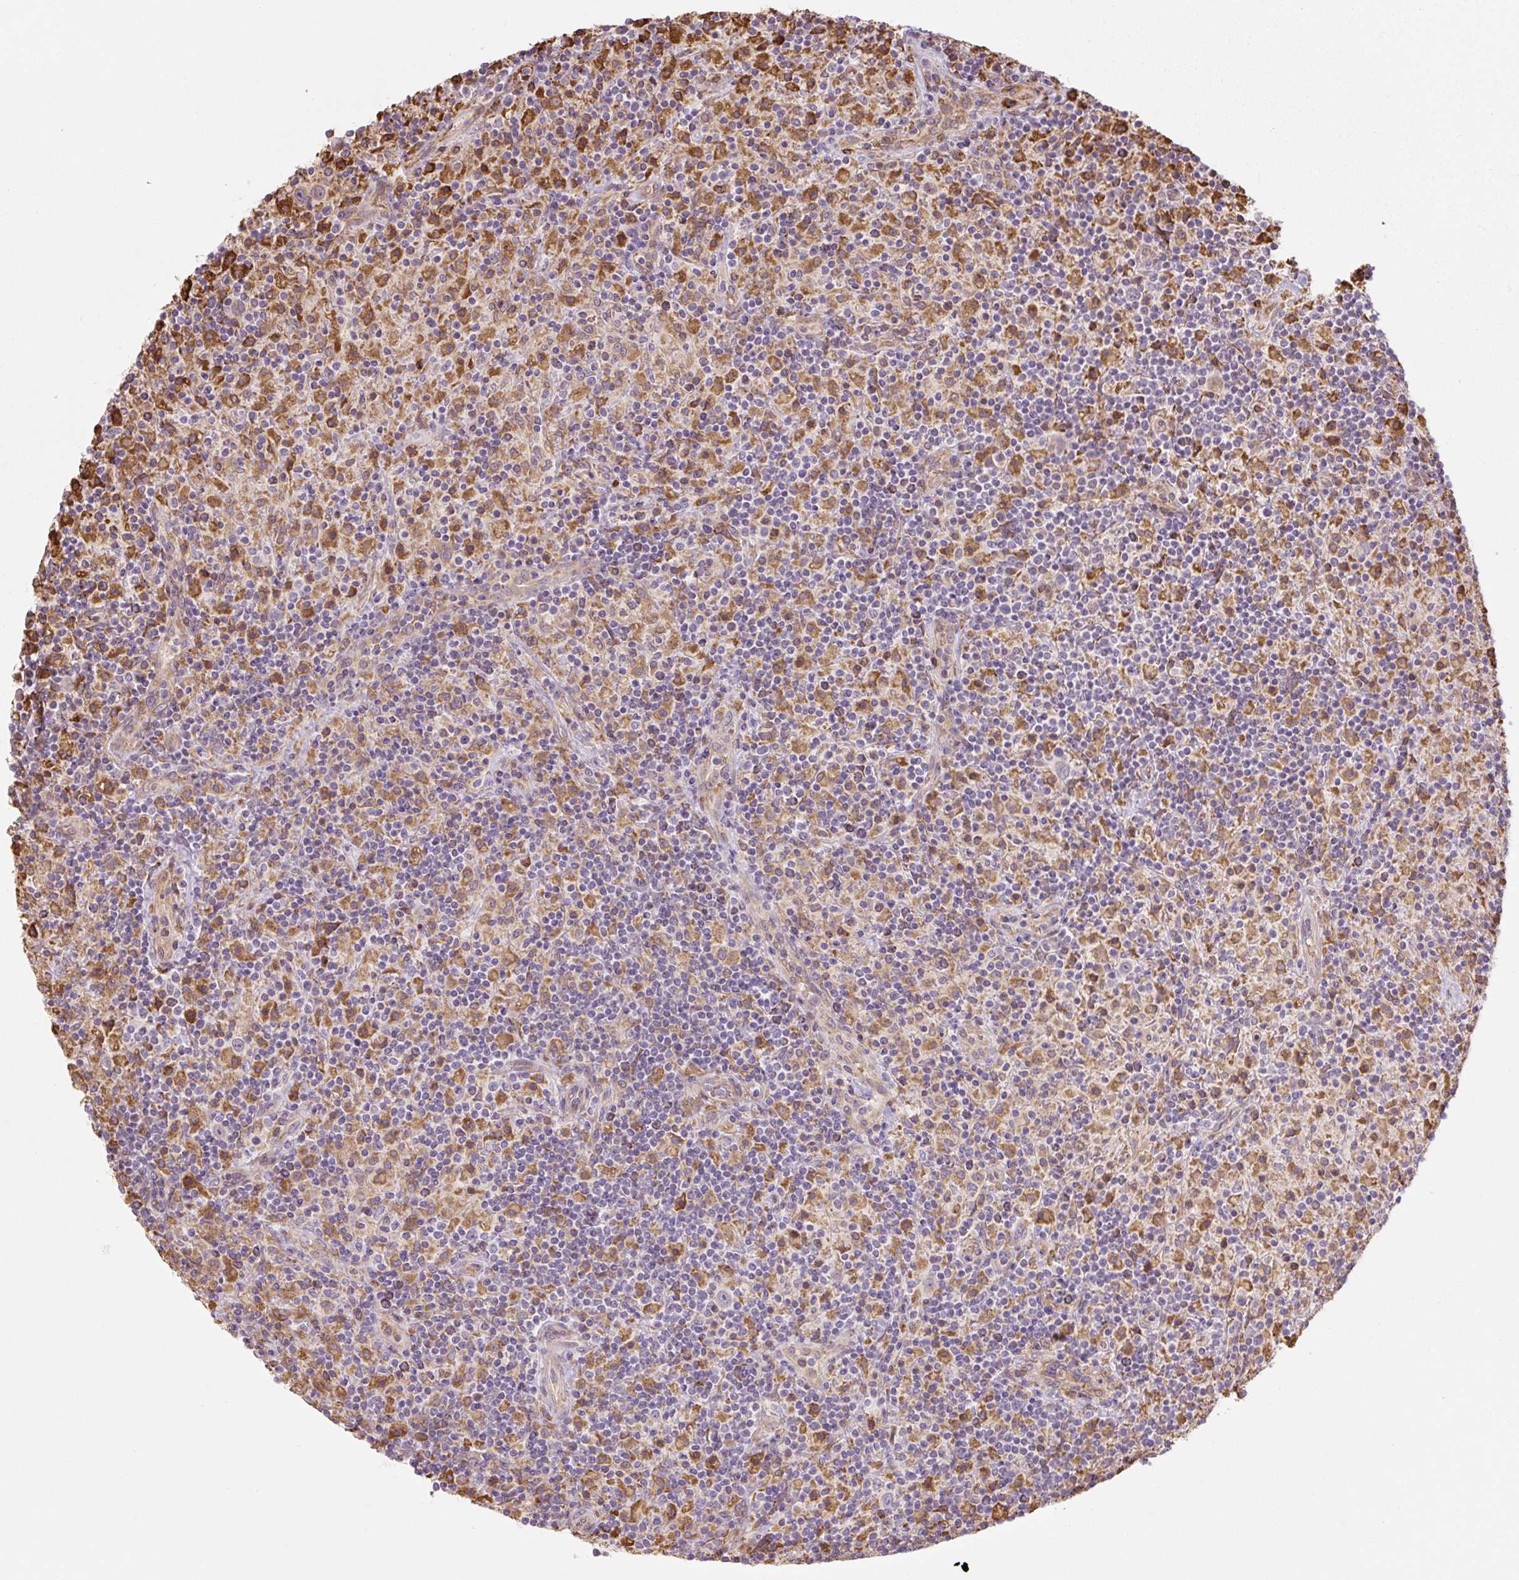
{"staining": {"intensity": "moderate", "quantity": "<25%", "location": "cytoplasmic/membranous"}, "tissue": "lymphoma", "cell_type": "Tumor cells", "image_type": "cancer", "snomed": [{"axis": "morphology", "description": "Hodgkin's disease, NOS"}, {"axis": "topography", "description": "Lymph node"}], "caption": "Moderate cytoplasmic/membranous positivity is seen in about <25% of tumor cells in Hodgkin's disease.", "gene": "RASA1", "patient": {"sex": "male", "age": 70}}